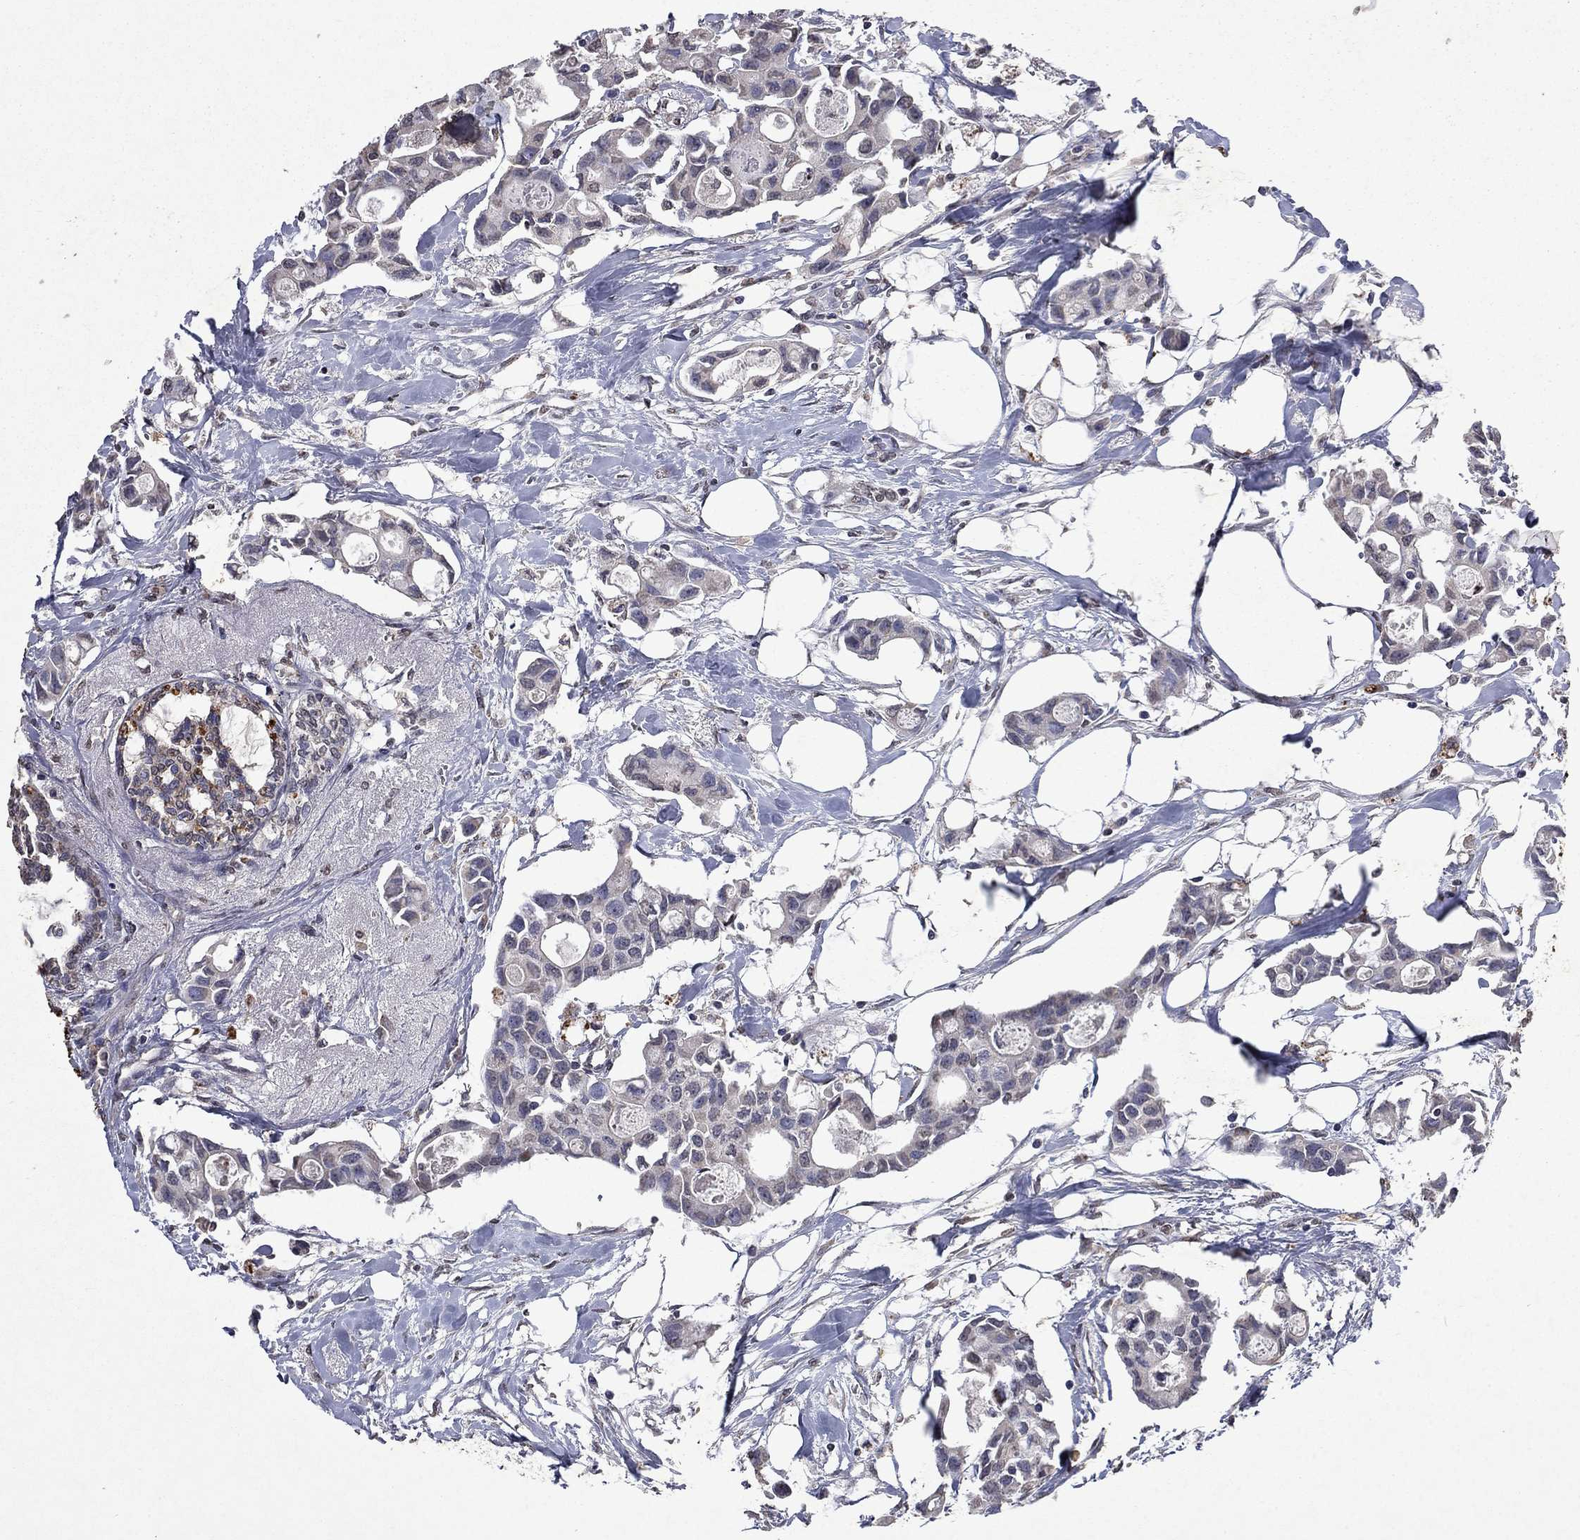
{"staining": {"intensity": "negative", "quantity": "none", "location": "none"}, "tissue": "breast cancer", "cell_type": "Tumor cells", "image_type": "cancer", "snomed": [{"axis": "morphology", "description": "Duct carcinoma"}, {"axis": "topography", "description": "Breast"}], "caption": "Photomicrograph shows no protein staining in tumor cells of infiltrating ductal carcinoma (breast) tissue.", "gene": "TTC38", "patient": {"sex": "female", "age": 83}}